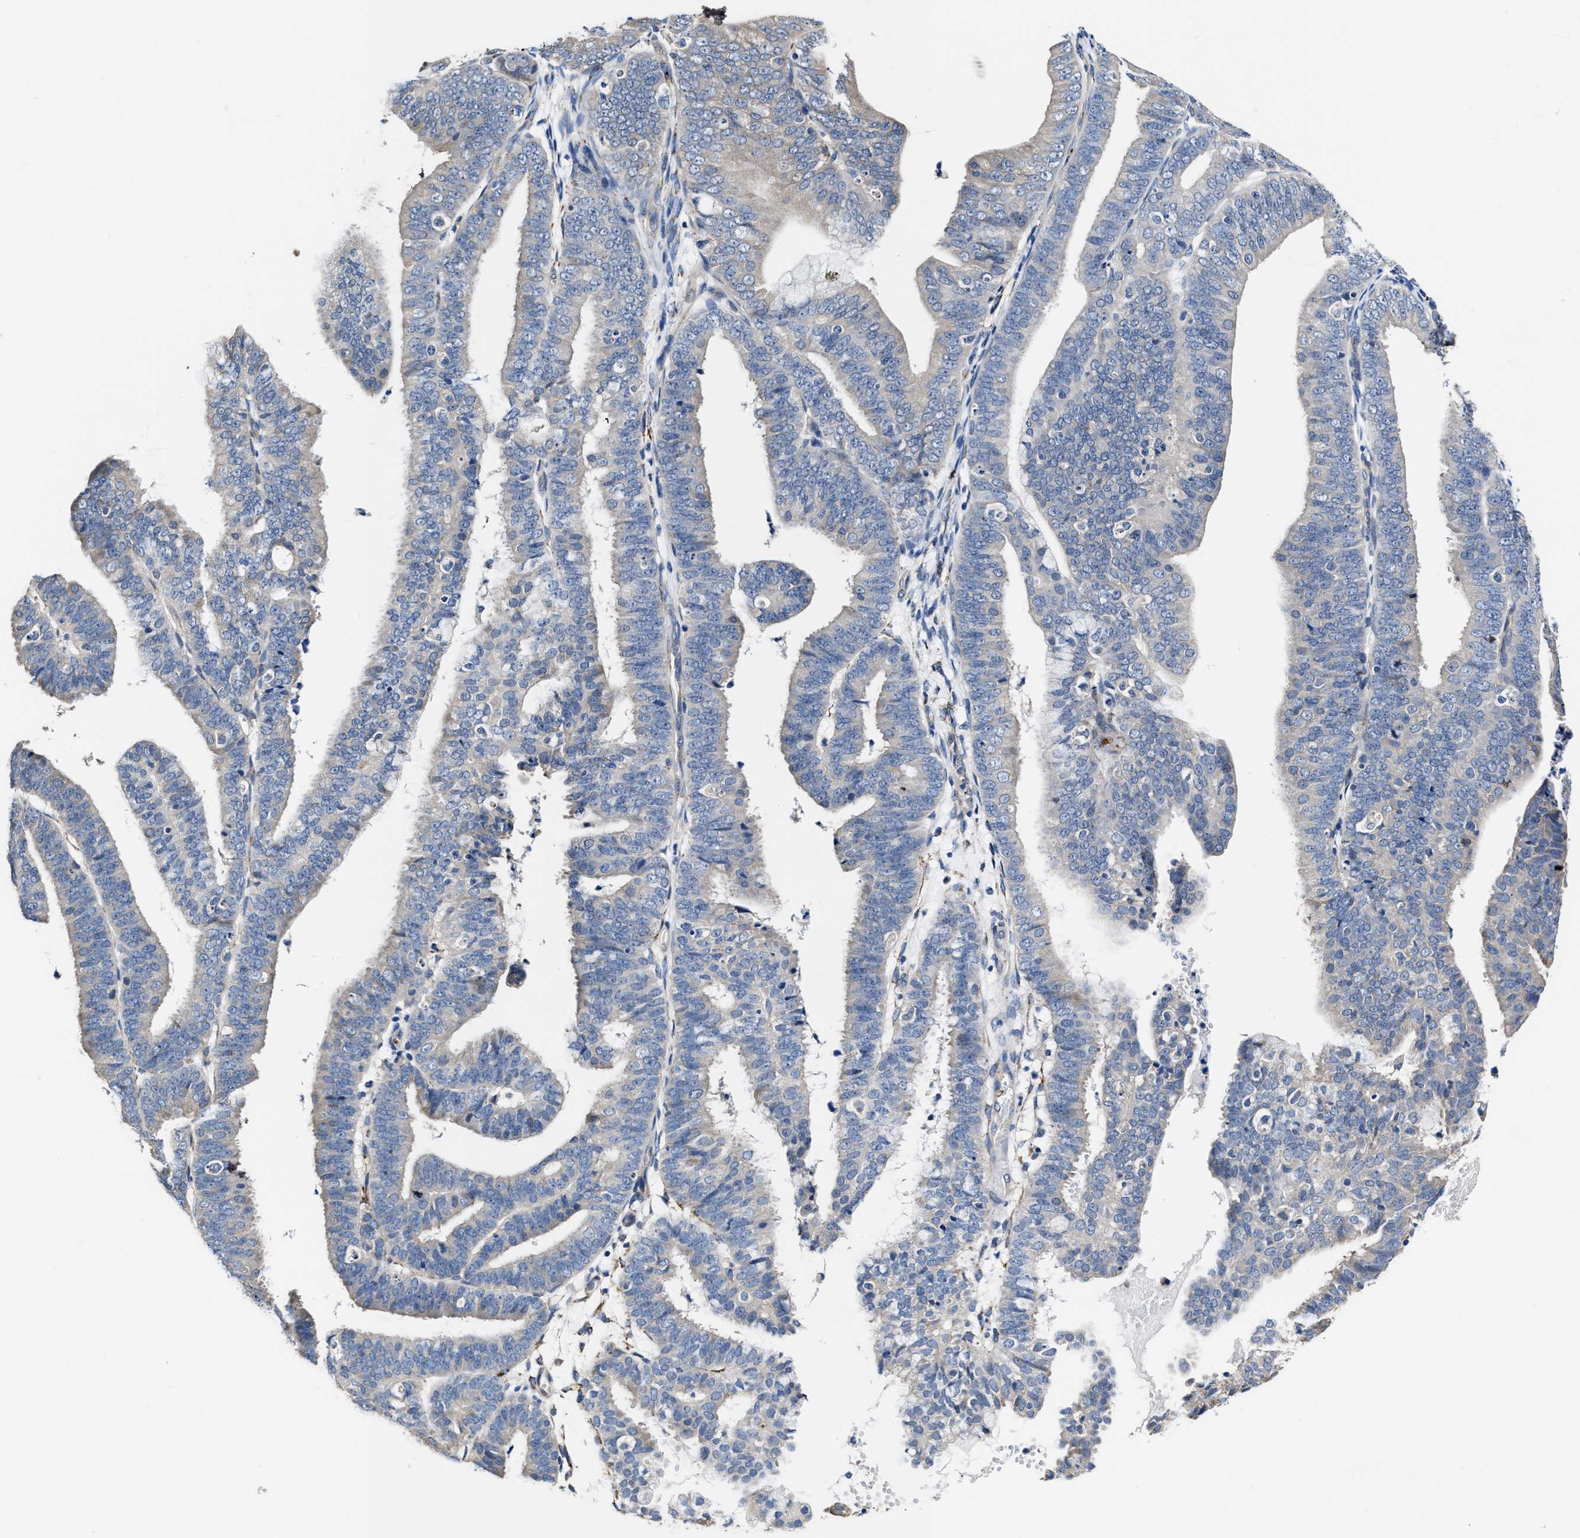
{"staining": {"intensity": "negative", "quantity": "none", "location": "none"}, "tissue": "endometrial cancer", "cell_type": "Tumor cells", "image_type": "cancer", "snomed": [{"axis": "morphology", "description": "Adenocarcinoma, NOS"}, {"axis": "topography", "description": "Endometrium"}], "caption": "This is a micrograph of immunohistochemistry staining of endometrial cancer (adenocarcinoma), which shows no staining in tumor cells.", "gene": "C22orf42", "patient": {"sex": "female", "age": 63}}